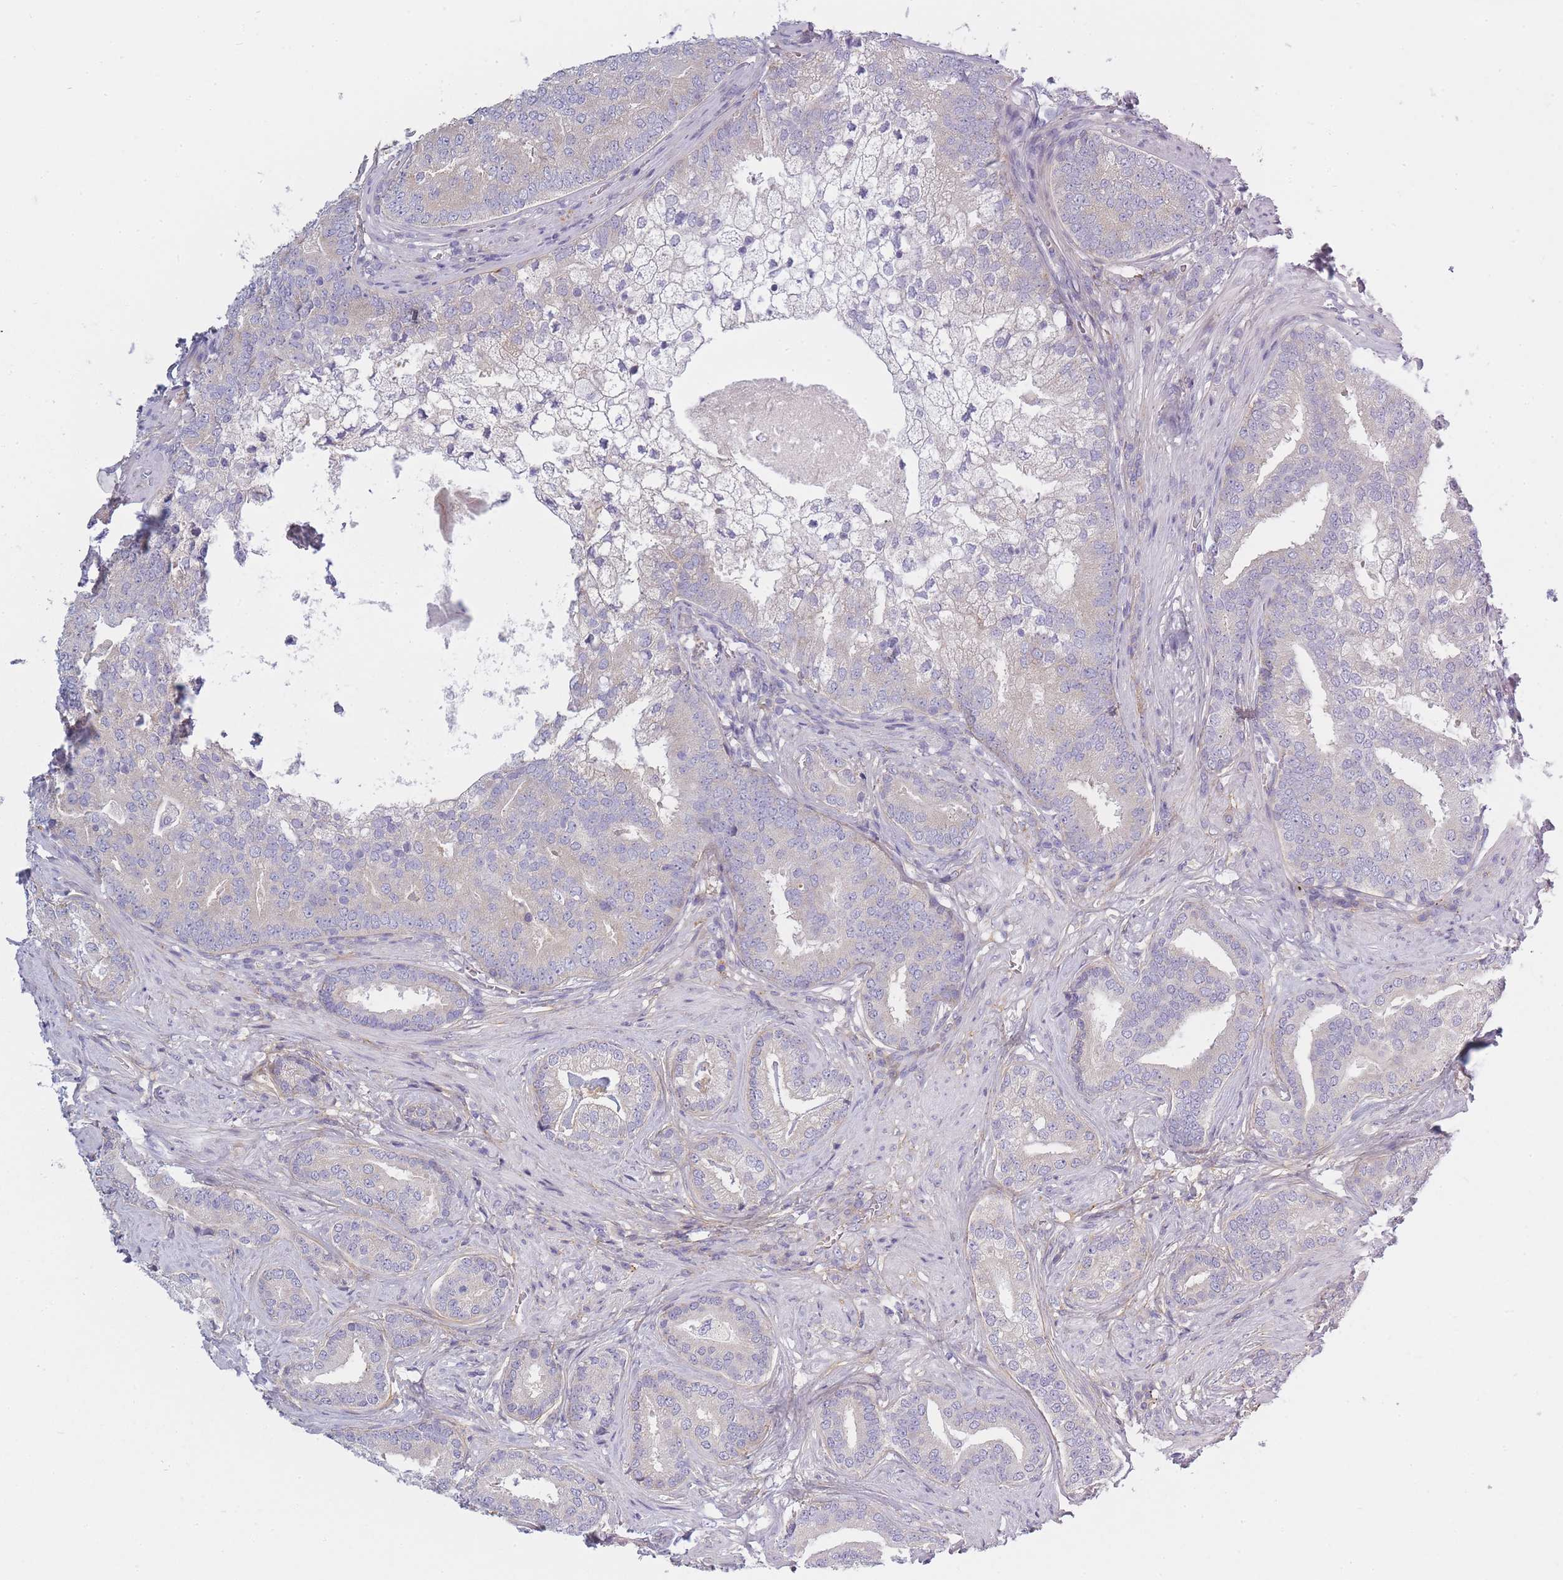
{"staining": {"intensity": "negative", "quantity": "none", "location": "none"}, "tissue": "prostate cancer", "cell_type": "Tumor cells", "image_type": "cancer", "snomed": [{"axis": "morphology", "description": "Adenocarcinoma, High grade"}, {"axis": "topography", "description": "Prostate"}], "caption": "Histopathology image shows no protein staining in tumor cells of prostate cancer tissue.", "gene": "AP3M2", "patient": {"sex": "male", "age": 55}}